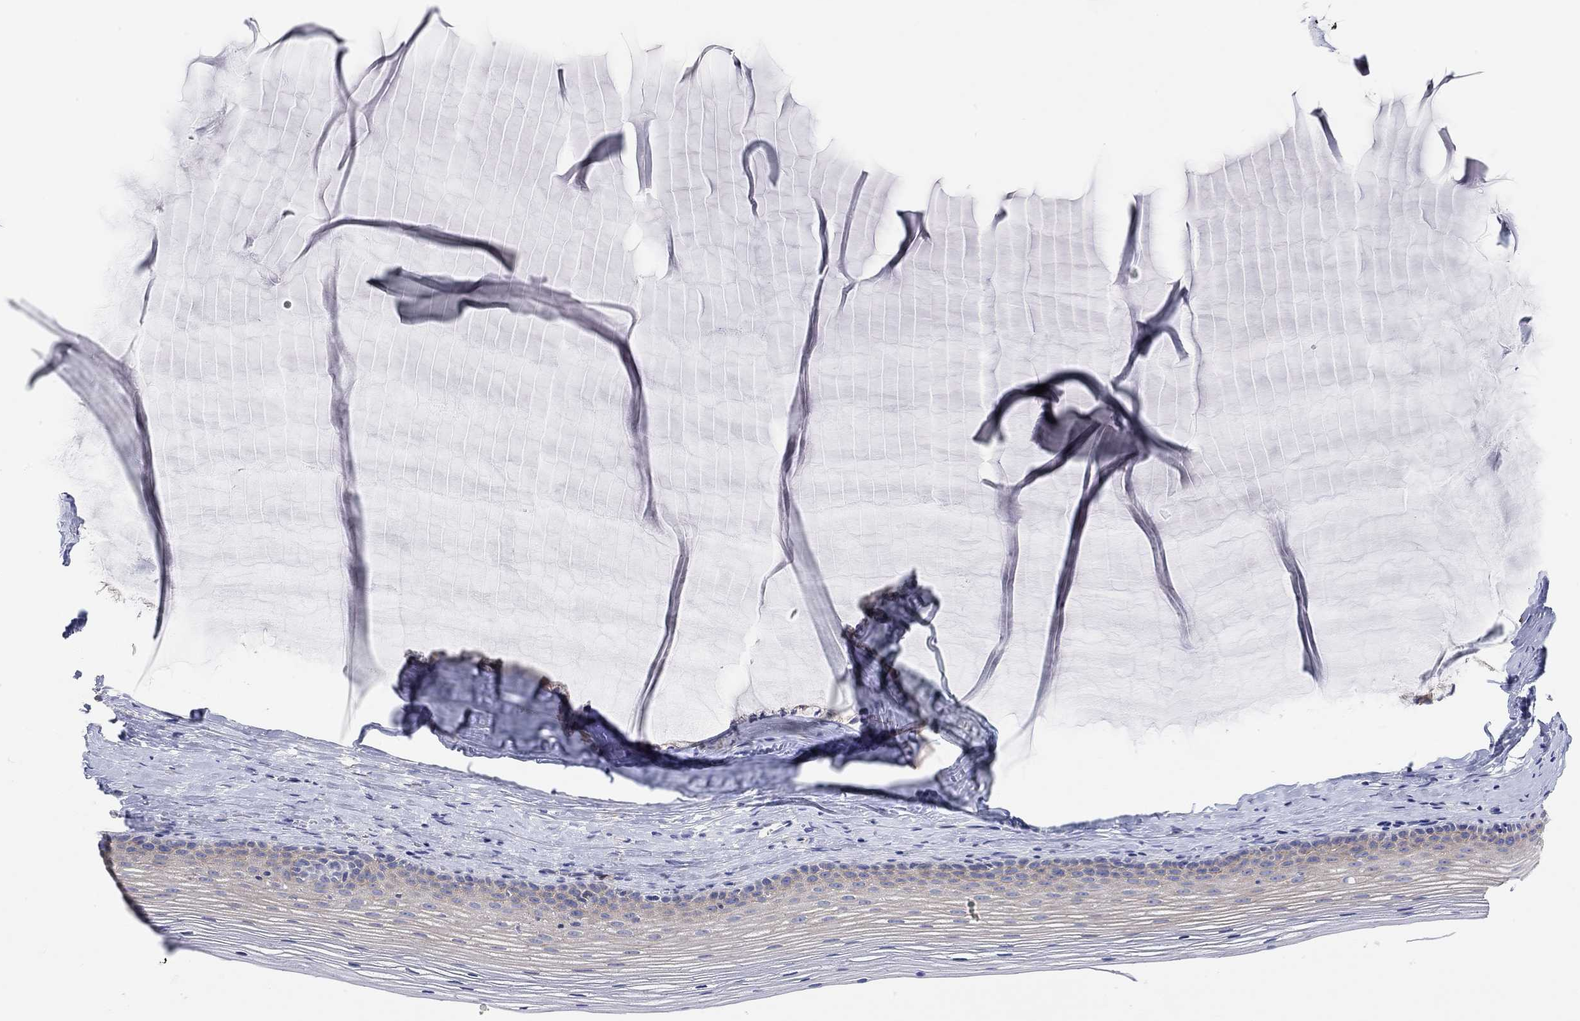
{"staining": {"intensity": "weak", "quantity": "25%-75%", "location": "cytoplasmic/membranous"}, "tissue": "cervix", "cell_type": "Glandular cells", "image_type": "normal", "snomed": [{"axis": "morphology", "description": "Normal tissue, NOS"}, {"axis": "topography", "description": "Cervix"}], "caption": "Weak cytoplasmic/membranous expression for a protein is present in approximately 25%-75% of glandular cells of unremarkable cervix using immunohistochemistry.", "gene": "RGS1", "patient": {"sex": "female", "age": 40}}